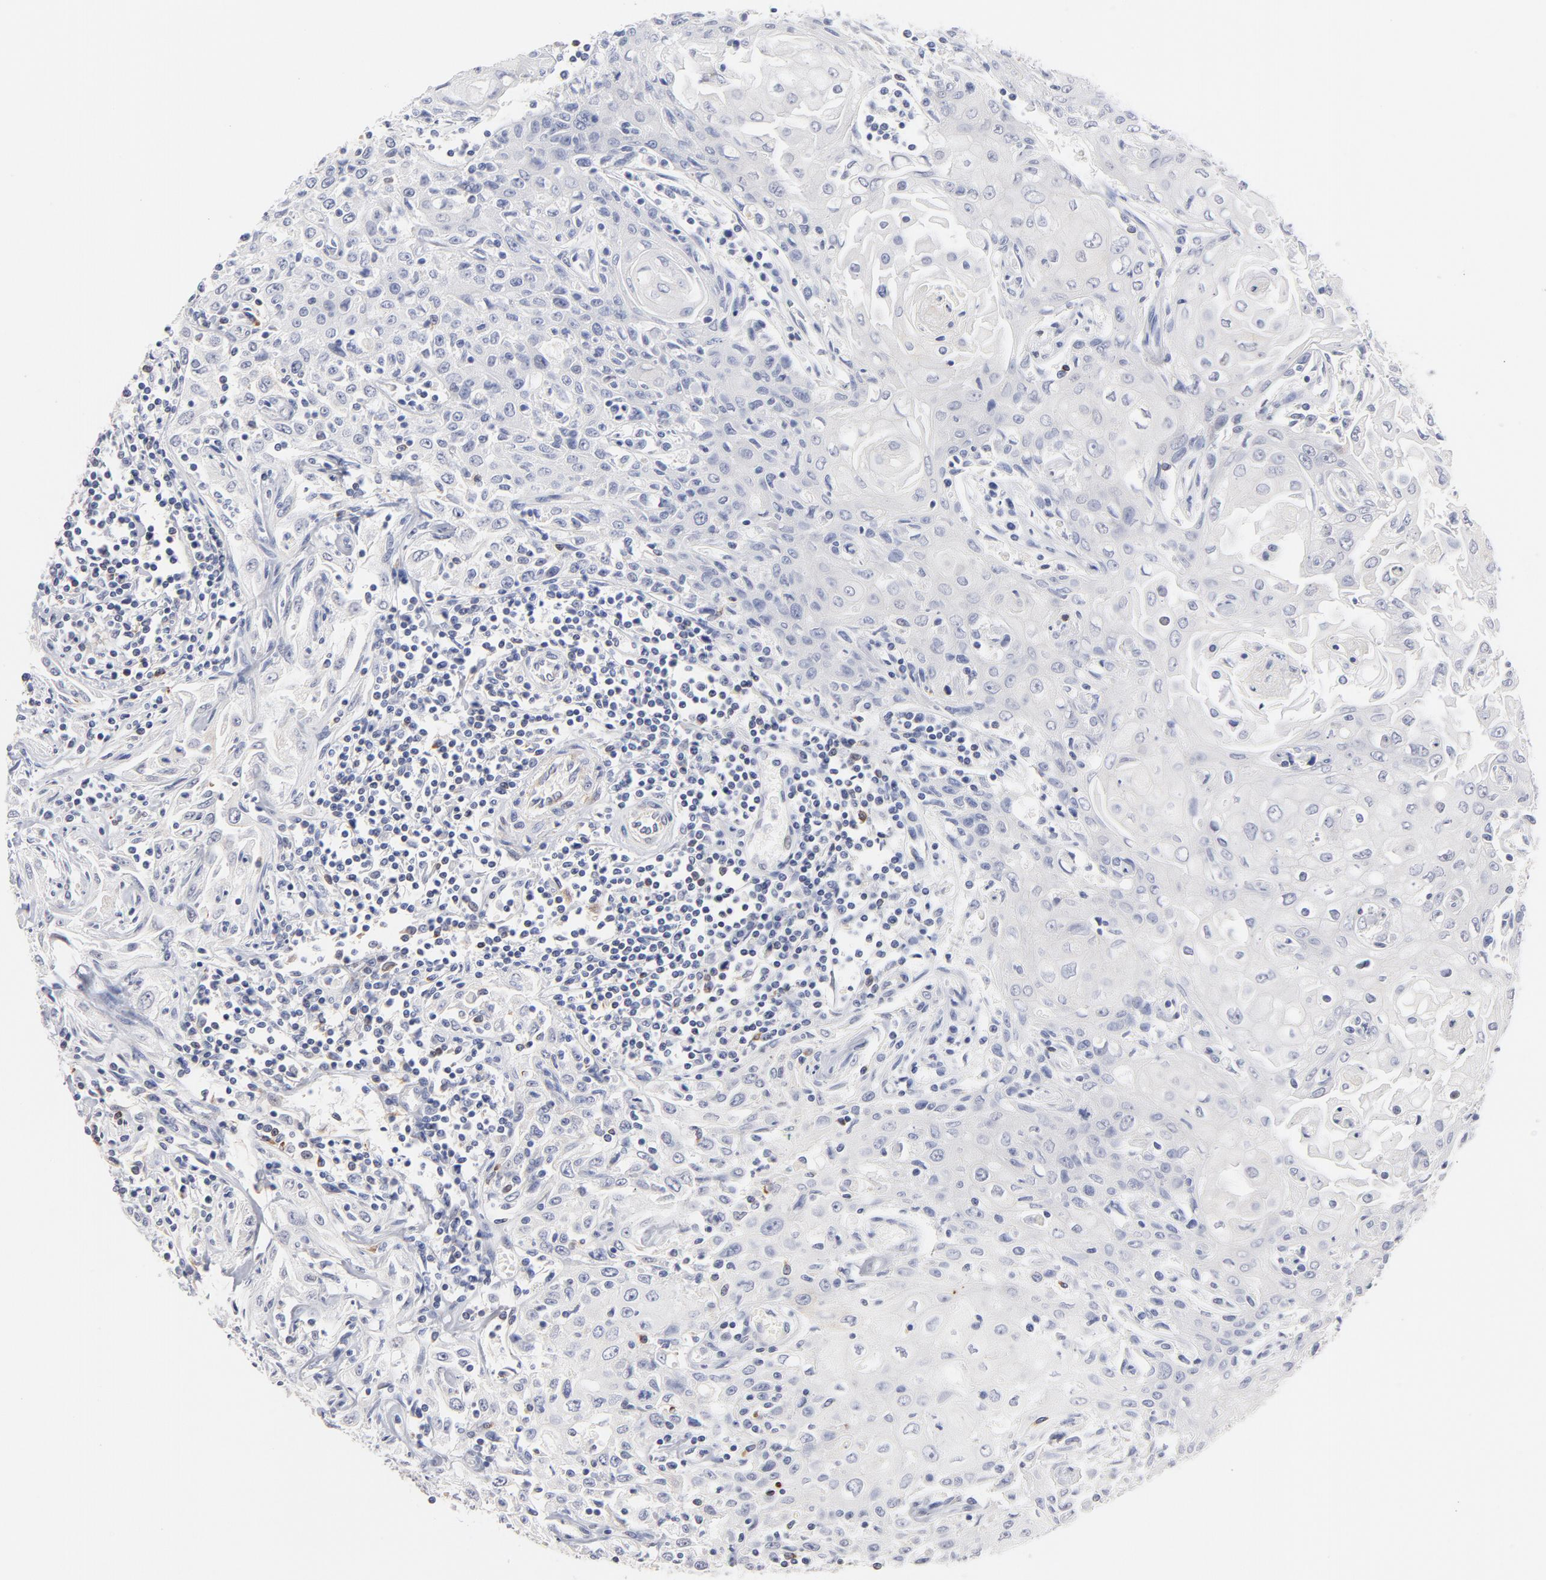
{"staining": {"intensity": "negative", "quantity": "none", "location": "none"}, "tissue": "head and neck cancer", "cell_type": "Tumor cells", "image_type": "cancer", "snomed": [{"axis": "morphology", "description": "Squamous cell carcinoma, NOS"}, {"axis": "topography", "description": "Oral tissue"}, {"axis": "topography", "description": "Head-Neck"}], "caption": "DAB immunohistochemical staining of squamous cell carcinoma (head and neck) reveals no significant expression in tumor cells. (DAB (3,3'-diaminobenzidine) IHC visualized using brightfield microscopy, high magnification).", "gene": "MID1", "patient": {"sex": "female", "age": 76}}